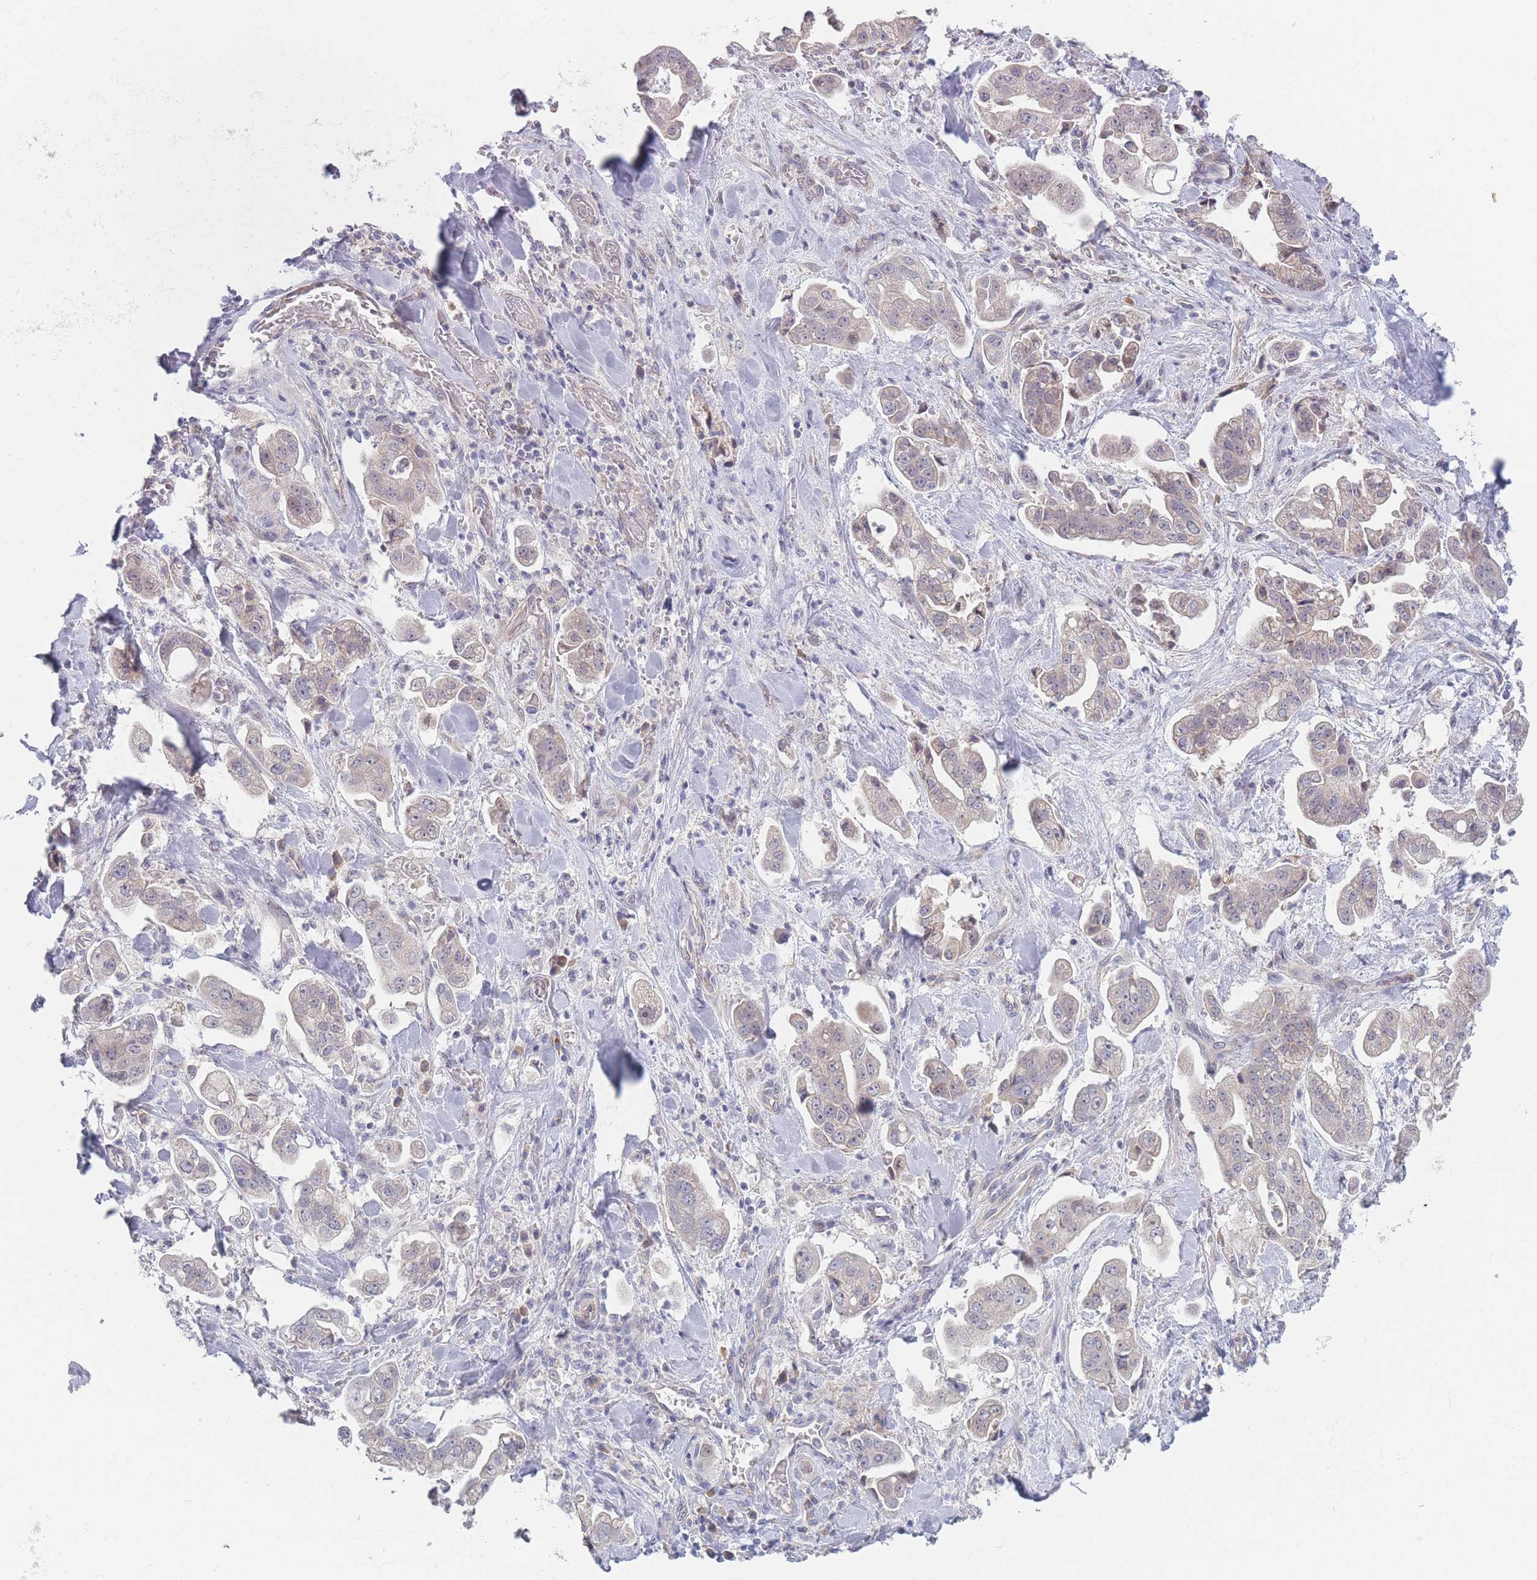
{"staining": {"intensity": "negative", "quantity": "none", "location": "none"}, "tissue": "stomach cancer", "cell_type": "Tumor cells", "image_type": "cancer", "snomed": [{"axis": "morphology", "description": "Adenocarcinoma, NOS"}, {"axis": "topography", "description": "Stomach"}], "caption": "IHC image of neoplastic tissue: human stomach cancer (adenocarcinoma) stained with DAB displays no significant protein expression in tumor cells.", "gene": "FAM227B", "patient": {"sex": "male", "age": 62}}